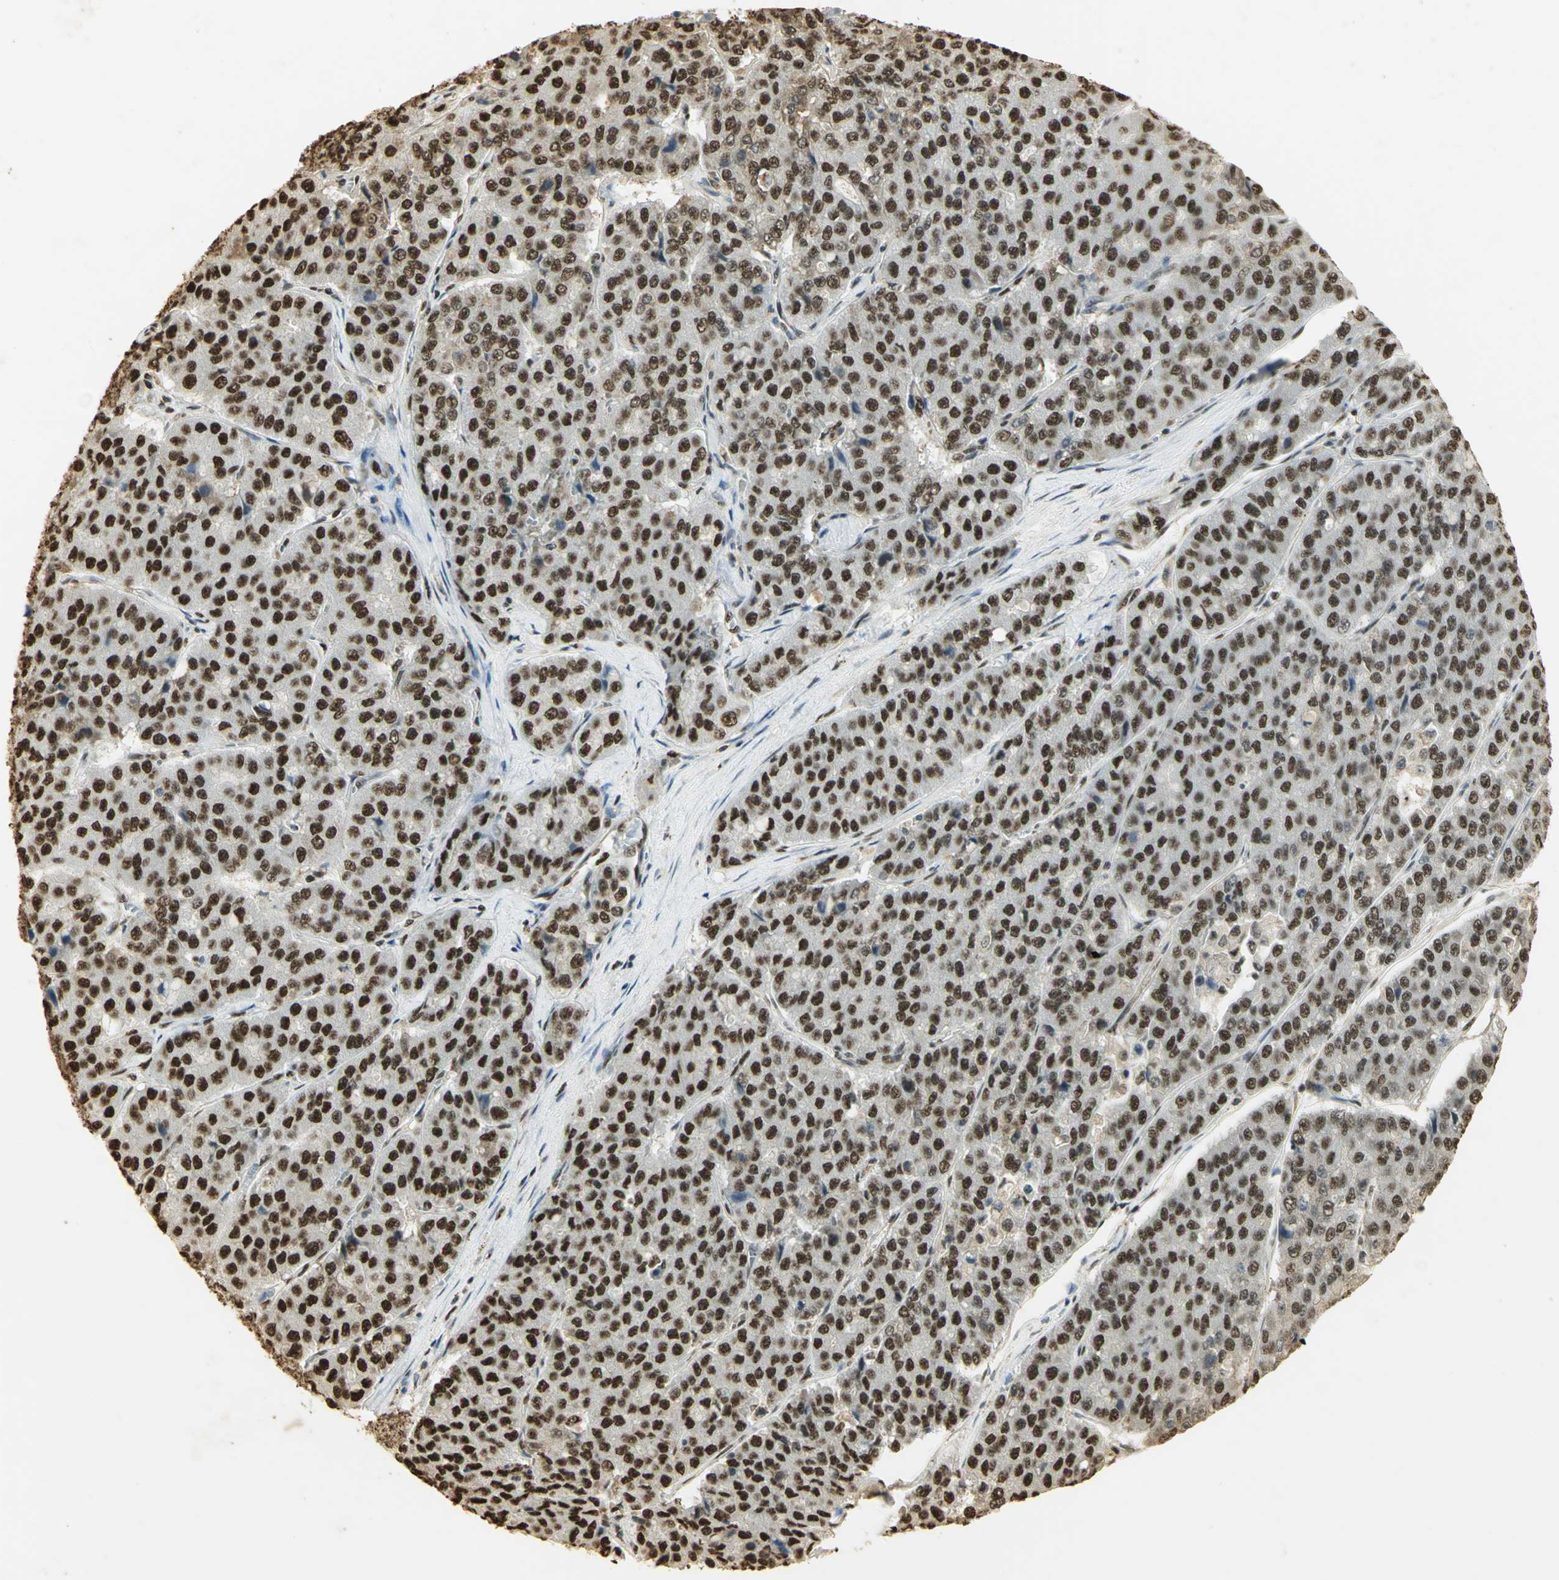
{"staining": {"intensity": "strong", "quantity": ">75%", "location": "nuclear"}, "tissue": "pancreatic cancer", "cell_type": "Tumor cells", "image_type": "cancer", "snomed": [{"axis": "morphology", "description": "Adenocarcinoma, NOS"}, {"axis": "topography", "description": "Pancreas"}], "caption": "Protein staining by IHC shows strong nuclear expression in approximately >75% of tumor cells in pancreatic cancer. The staining was performed using DAB, with brown indicating positive protein expression. Nuclei are stained blue with hematoxylin.", "gene": "SET", "patient": {"sex": "male", "age": 50}}